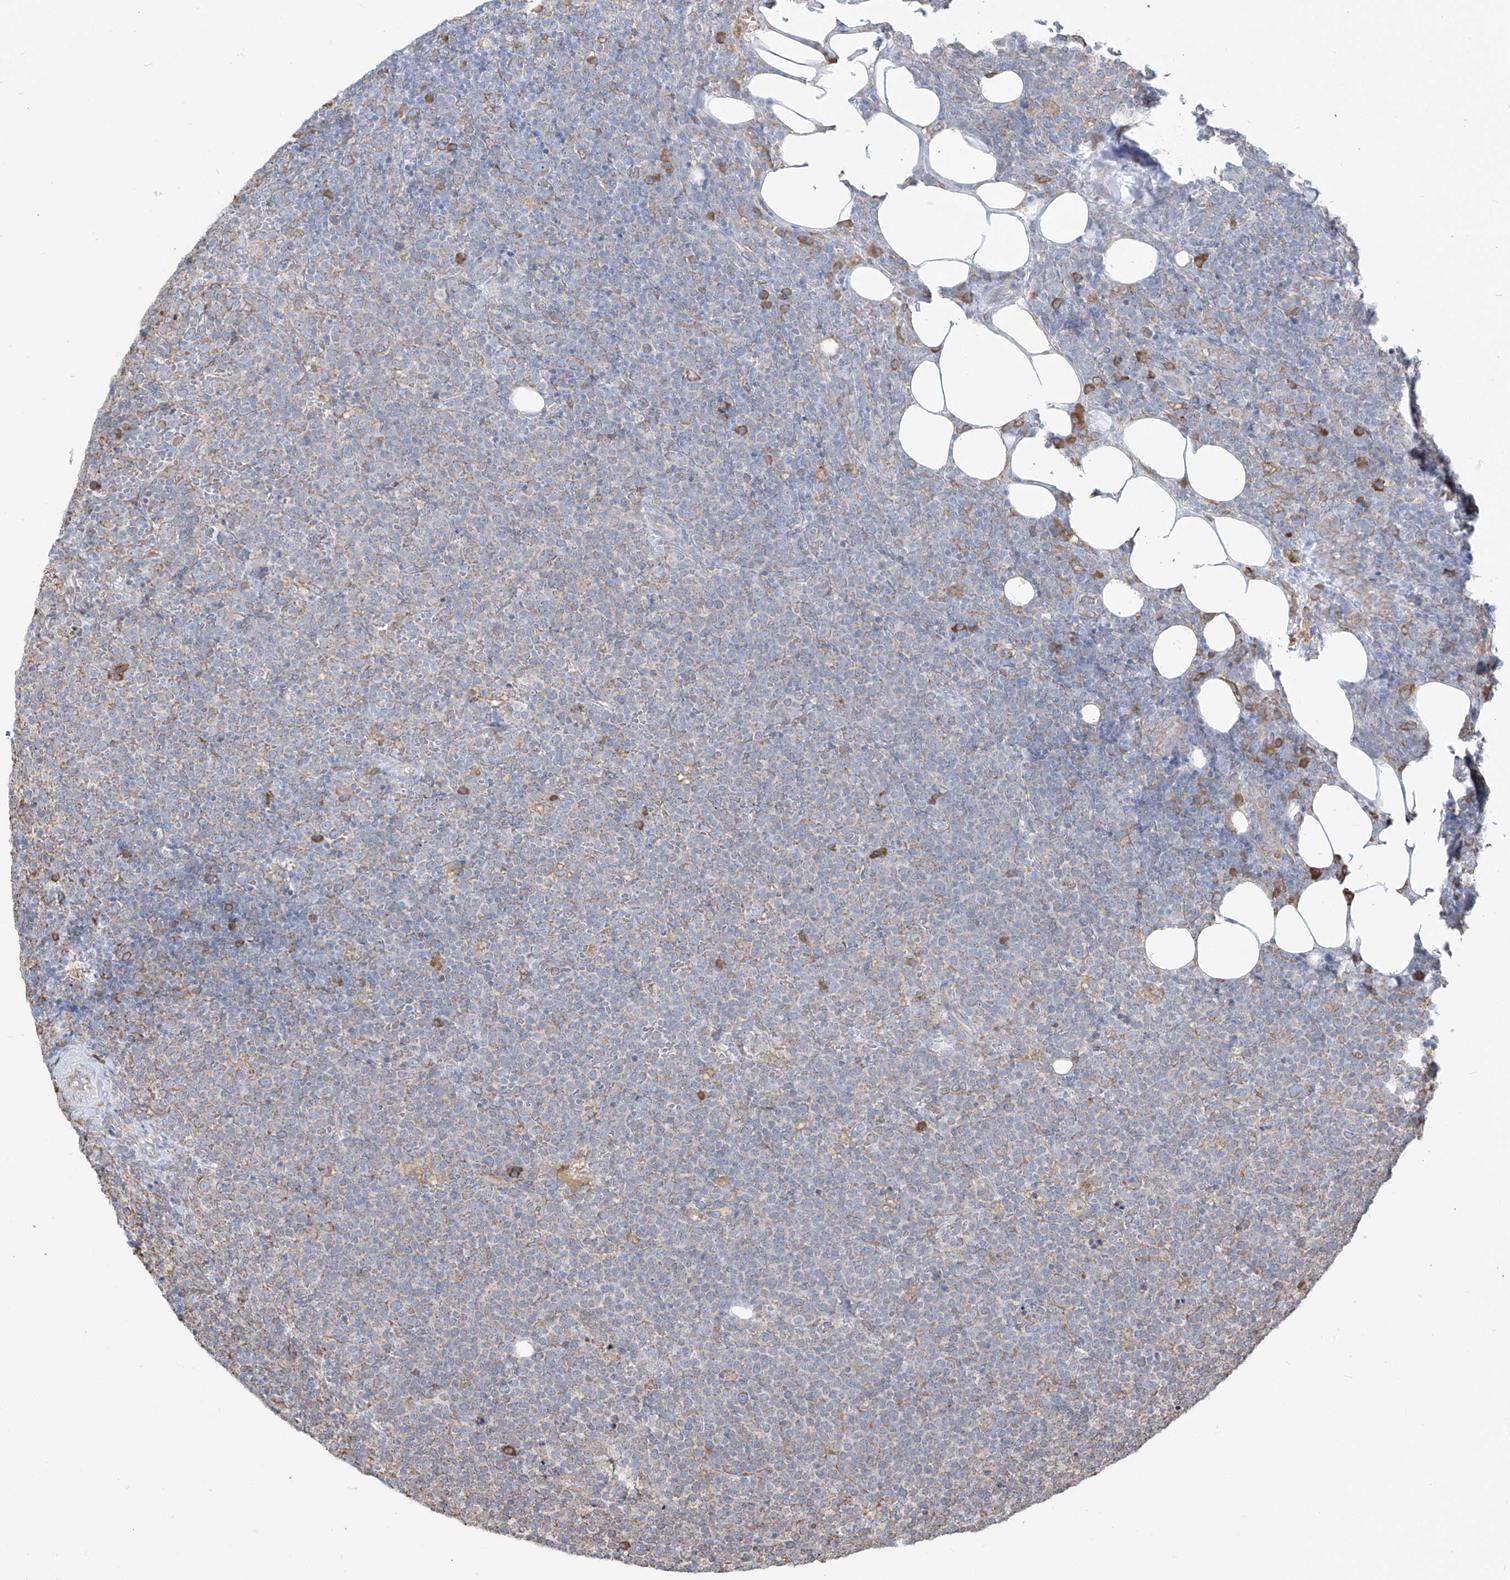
{"staining": {"intensity": "weak", "quantity": "<25%", "location": "cytoplasmic/membranous"}, "tissue": "lymphoma", "cell_type": "Tumor cells", "image_type": "cancer", "snomed": [{"axis": "morphology", "description": "Malignant lymphoma, non-Hodgkin's type, High grade"}, {"axis": "topography", "description": "Lymph node"}], "caption": "Human lymphoma stained for a protein using immunohistochemistry (IHC) demonstrates no positivity in tumor cells.", "gene": "PDIA6", "patient": {"sex": "male", "age": 61}}